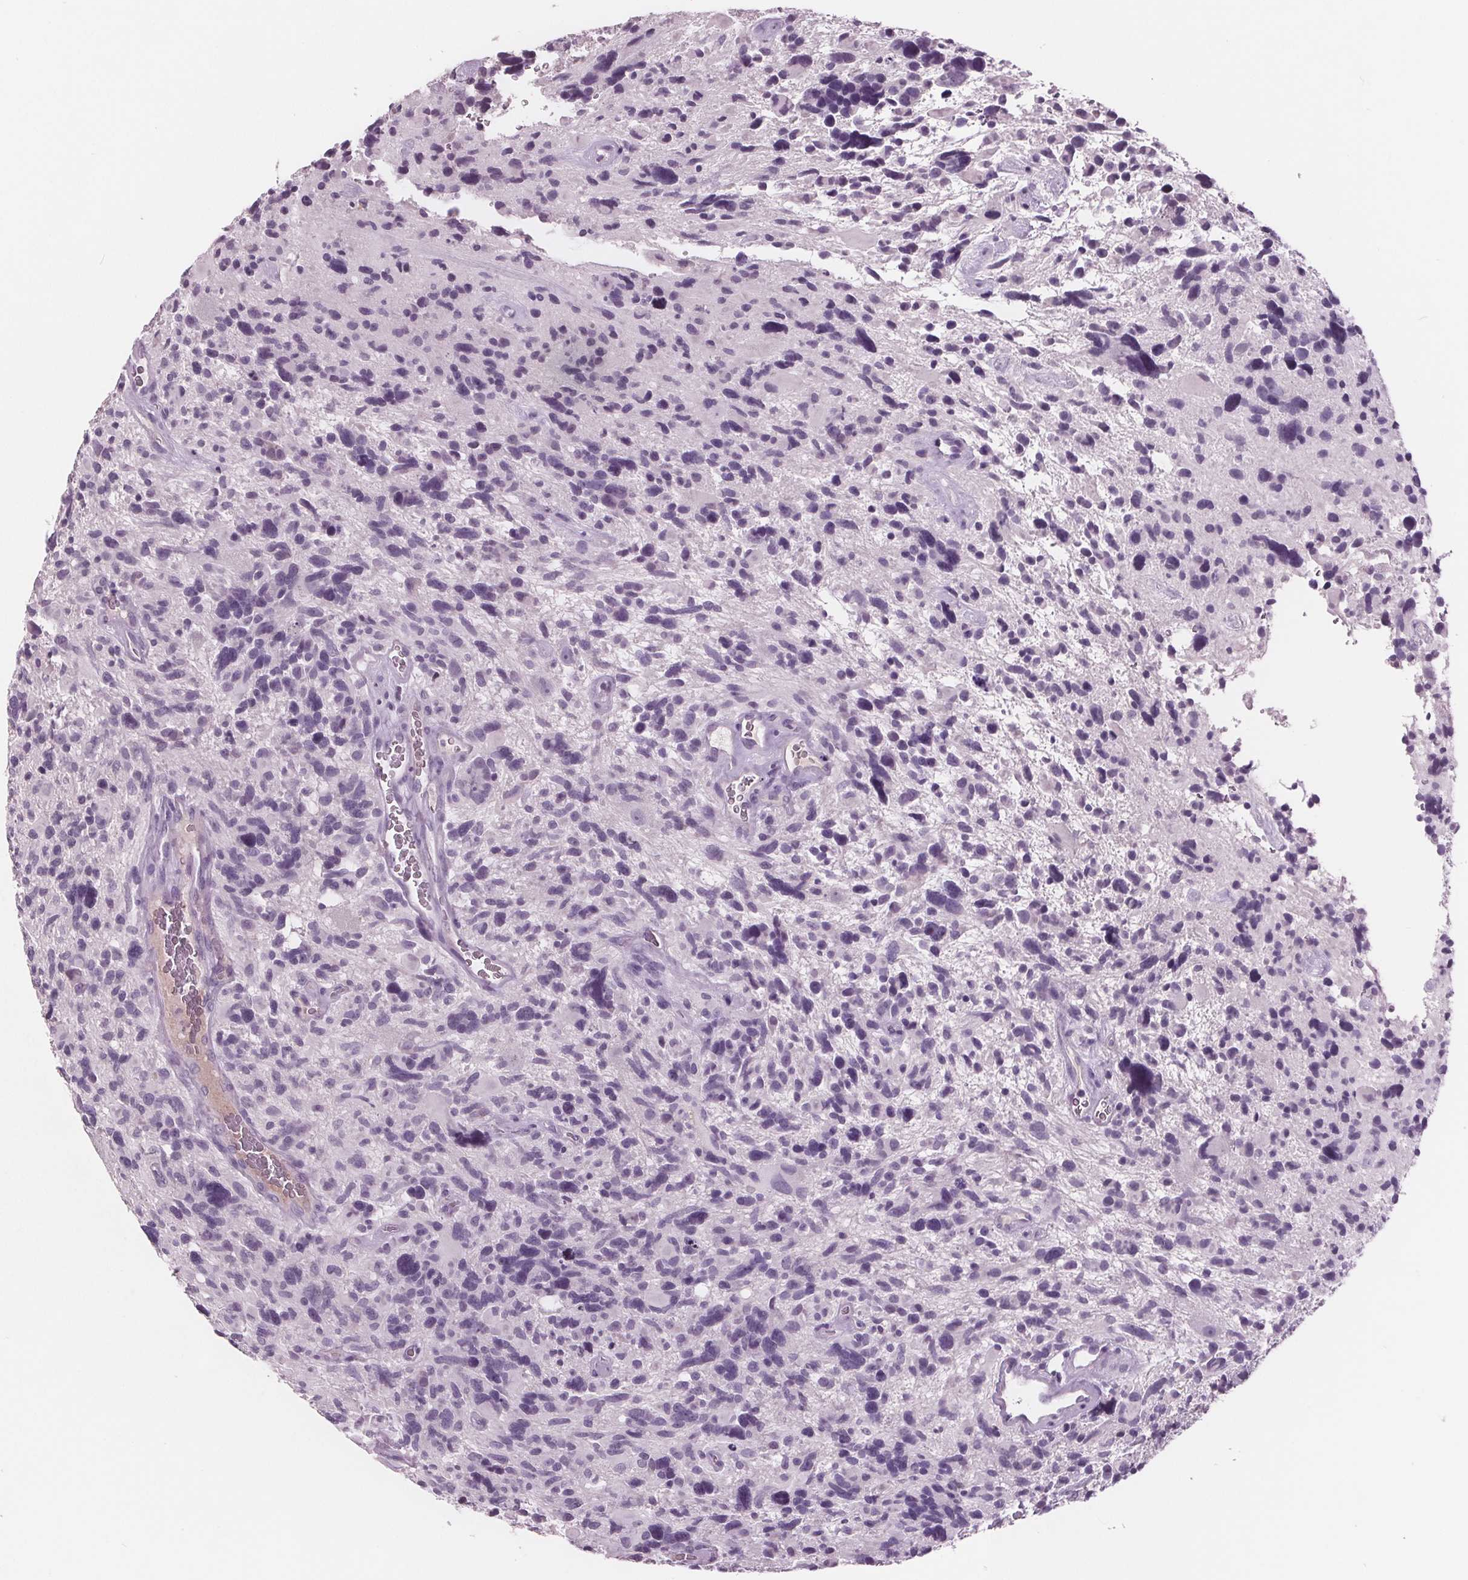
{"staining": {"intensity": "negative", "quantity": "none", "location": "none"}, "tissue": "glioma", "cell_type": "Tumor cells", "image_type": "cancer", "snomed": [{"axis": "morphology", "description": "Glioma, malignant, High grade"}, {"axis": "topography", "description": "Brain"}], "caption": "Immunohistochemistry photomicrograph of neoplastic tissue: glioma stained with DAB (3,3'-diaminobenzidine) reveals no significant protein expression in tumor cells.", "gene": "AMBP", "patient": {"sex": "male", "age": 49}}